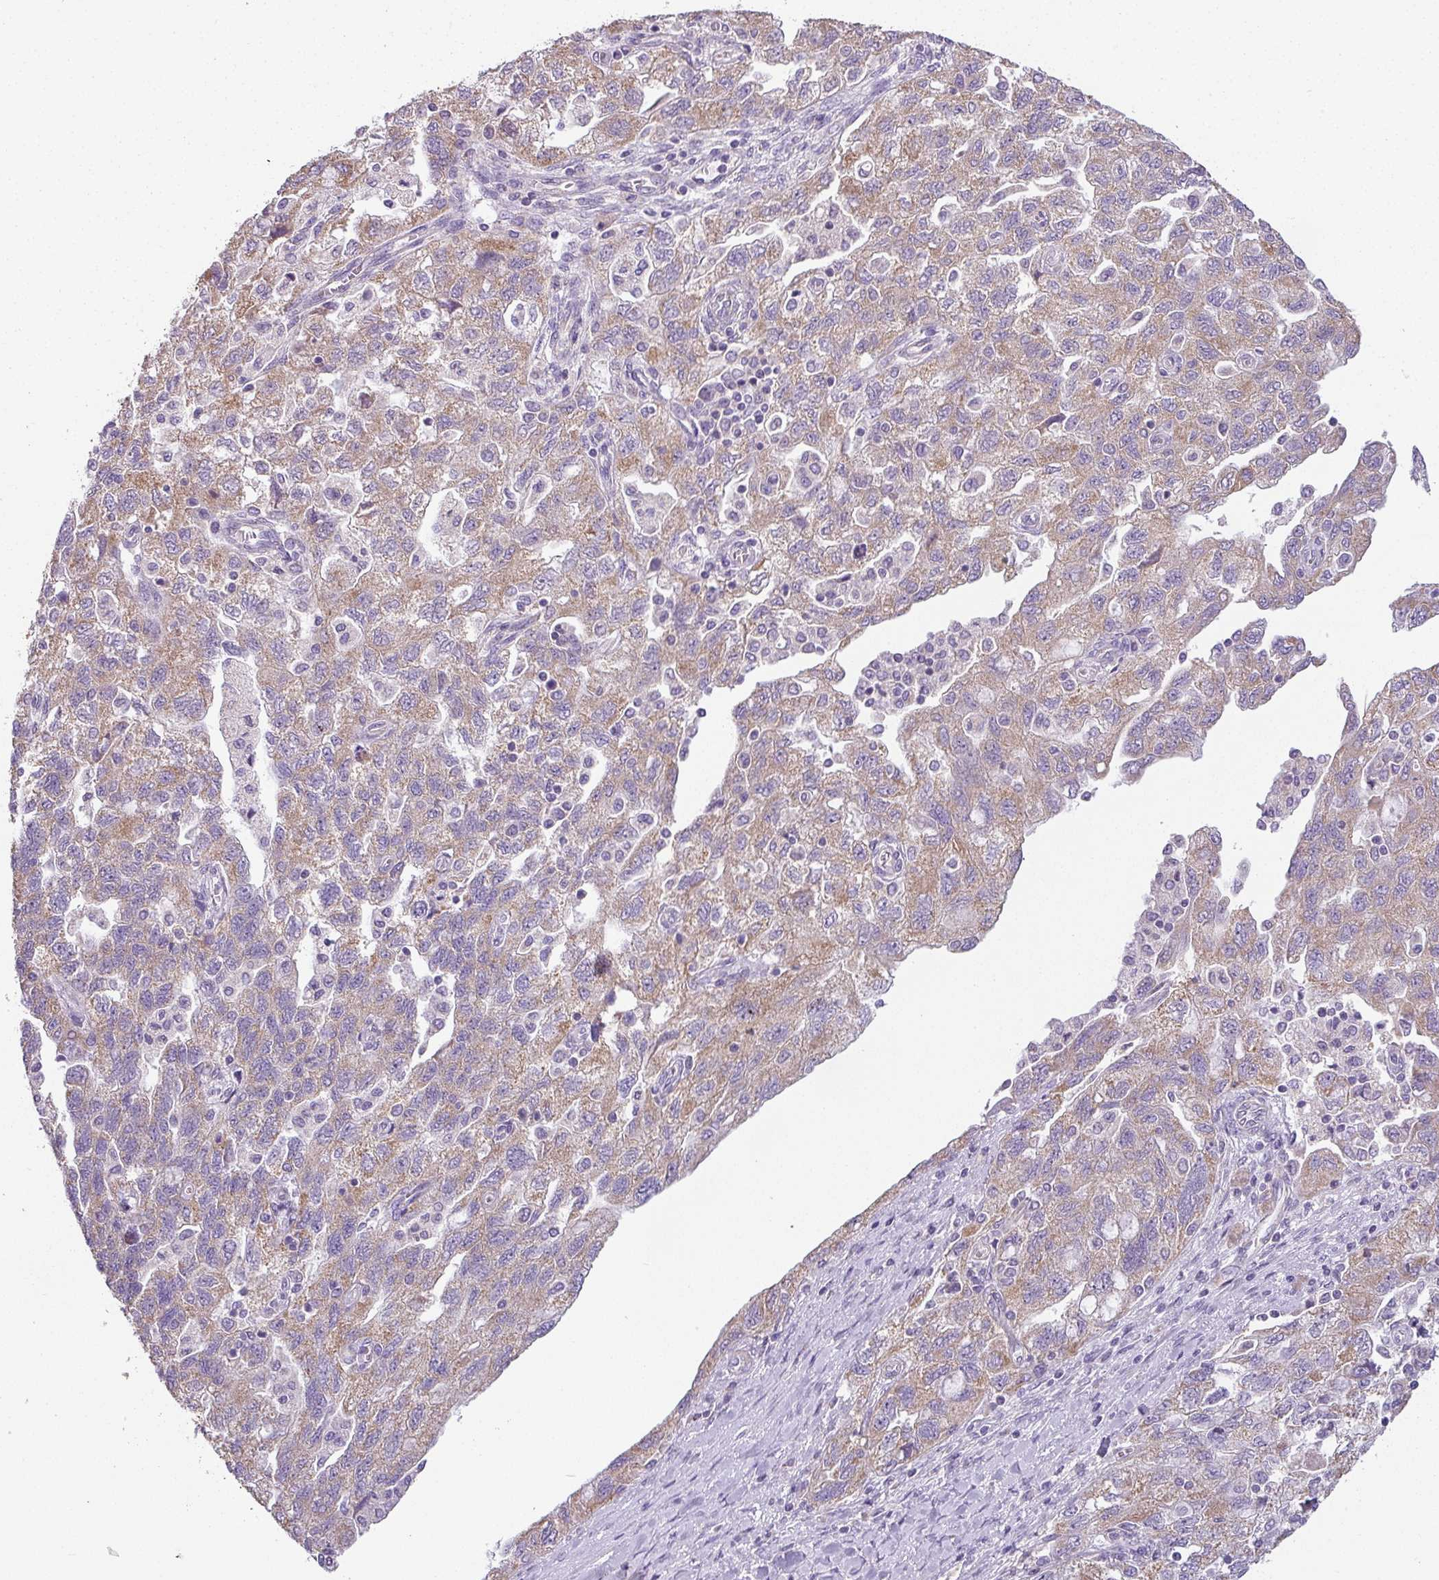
{"staining": {"intensity": "moderate", "quantity": ">75%", "location": "cytoplasmic/membranous"}, "tissue": "ovarian cancer", "cell_type": "Tumor cells", "image_type": "cancer", "snomed": [{"axis": "morphology", "description": "Carcinoma, NOS"}, {"axis": "morphology", "description": "Cystadenocarcinoma, serous, NOS"}, {"axis": "topography", "description": "Ovary"}], "caption": "There is medium levels of moderate cytoplasmic/membranous positivity in tumor cells of ovarian cancer, as demonstrated by immunohistochemical staining (brown color).", "gene": "PALS2", "patient": {"sex": "female", "age": 69}}